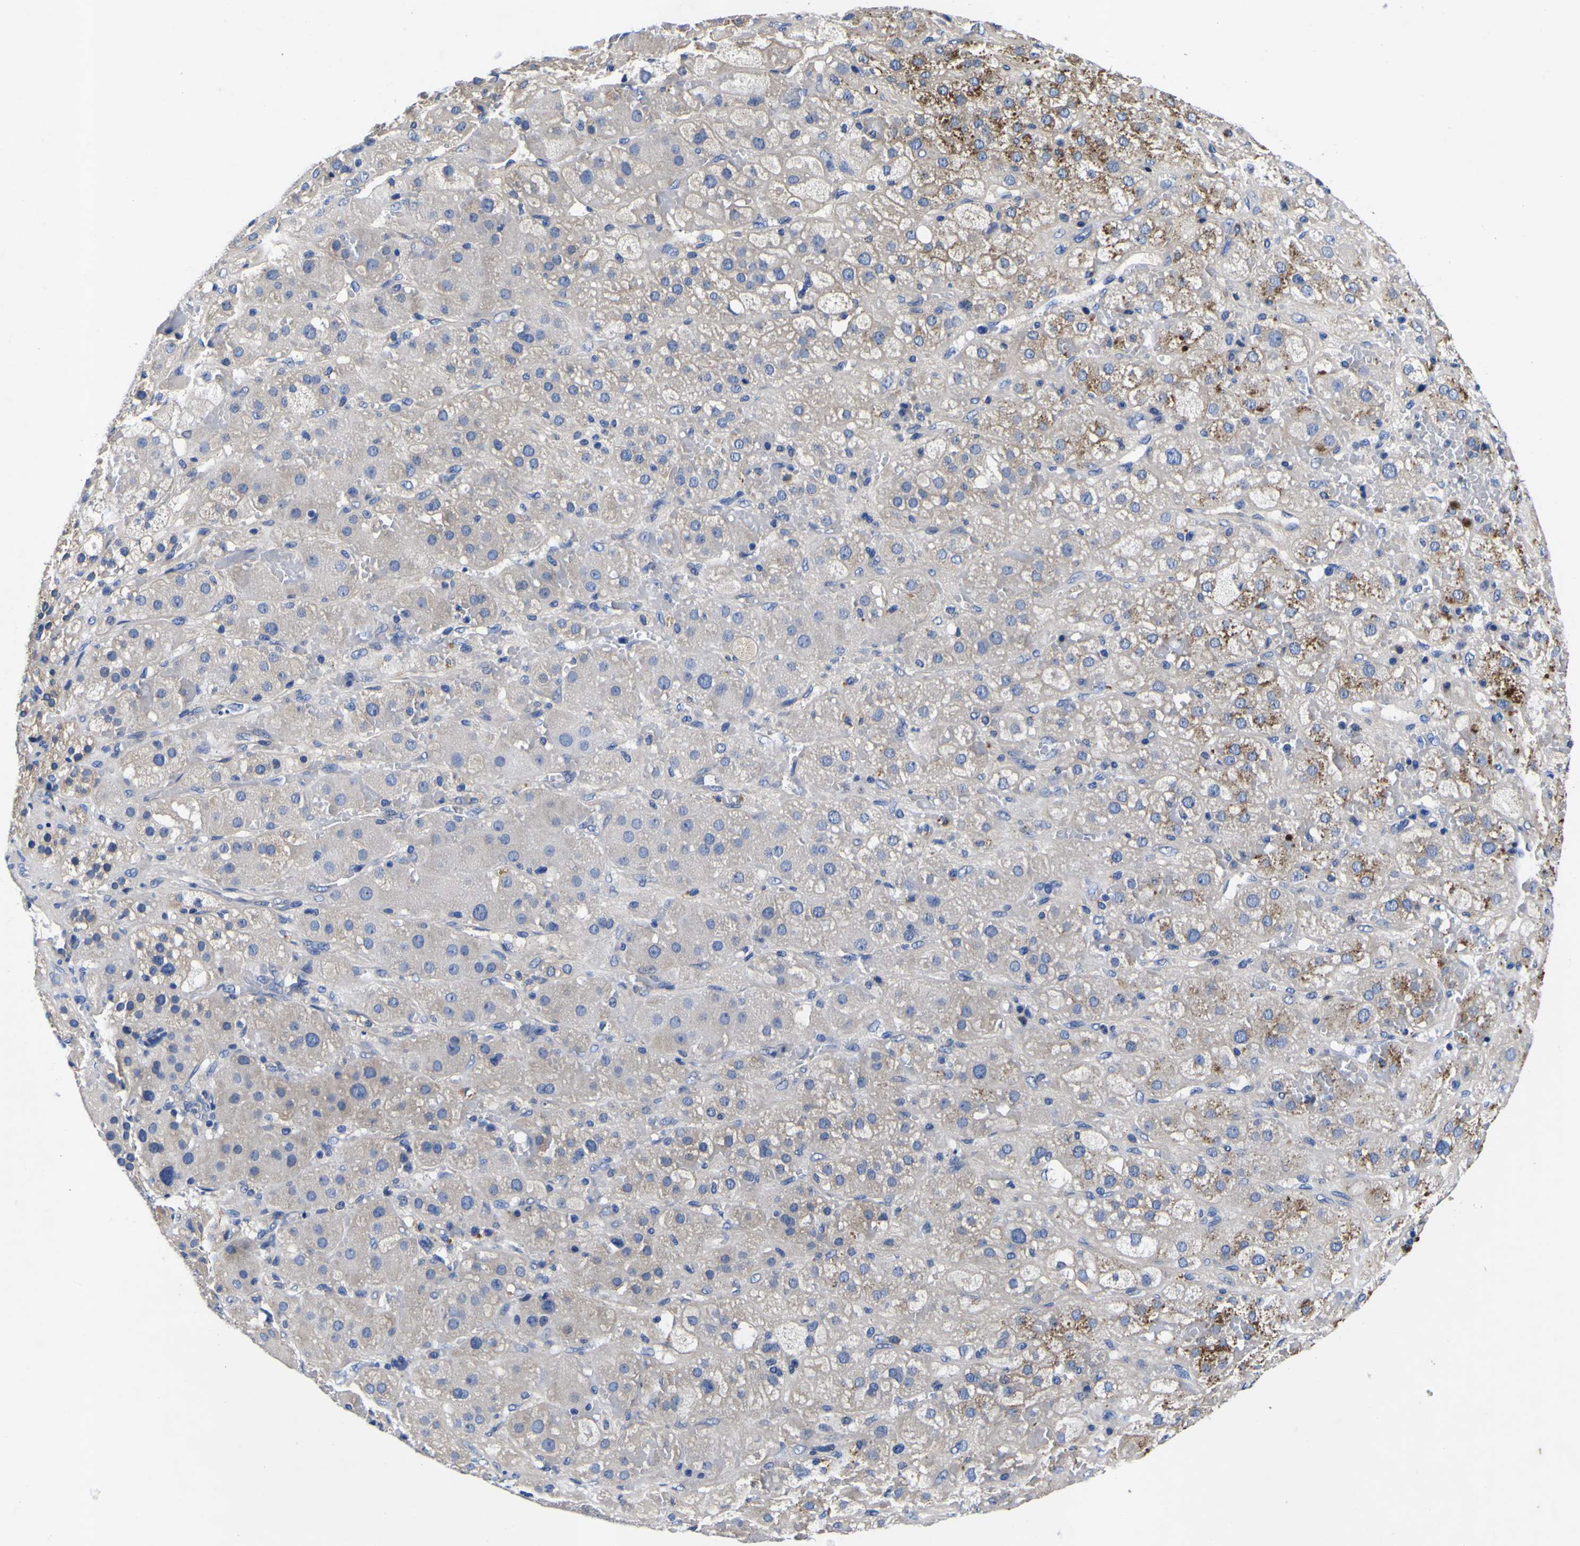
{"staining": {"intensity": "moderate", "quantity": "25%-75%", "location": "cytoplasmic/membranous"}, "tissue": "adrenal gland", "cell_type": "Glandular cells", "image_type": "normal", "snomed": [{"axis": "morphology", "description": "Normal tissue, NOS"}, {"axis": "topography", "description": "Adrenal gland"}], "caption": "A photomicrograph of adrenal gland stained for a protein demonstrates moderate cytoplasmic/membranous brown staining in glandular cells.", "gene": "VASN", "patient": {"sex": "female", "age": 47}}